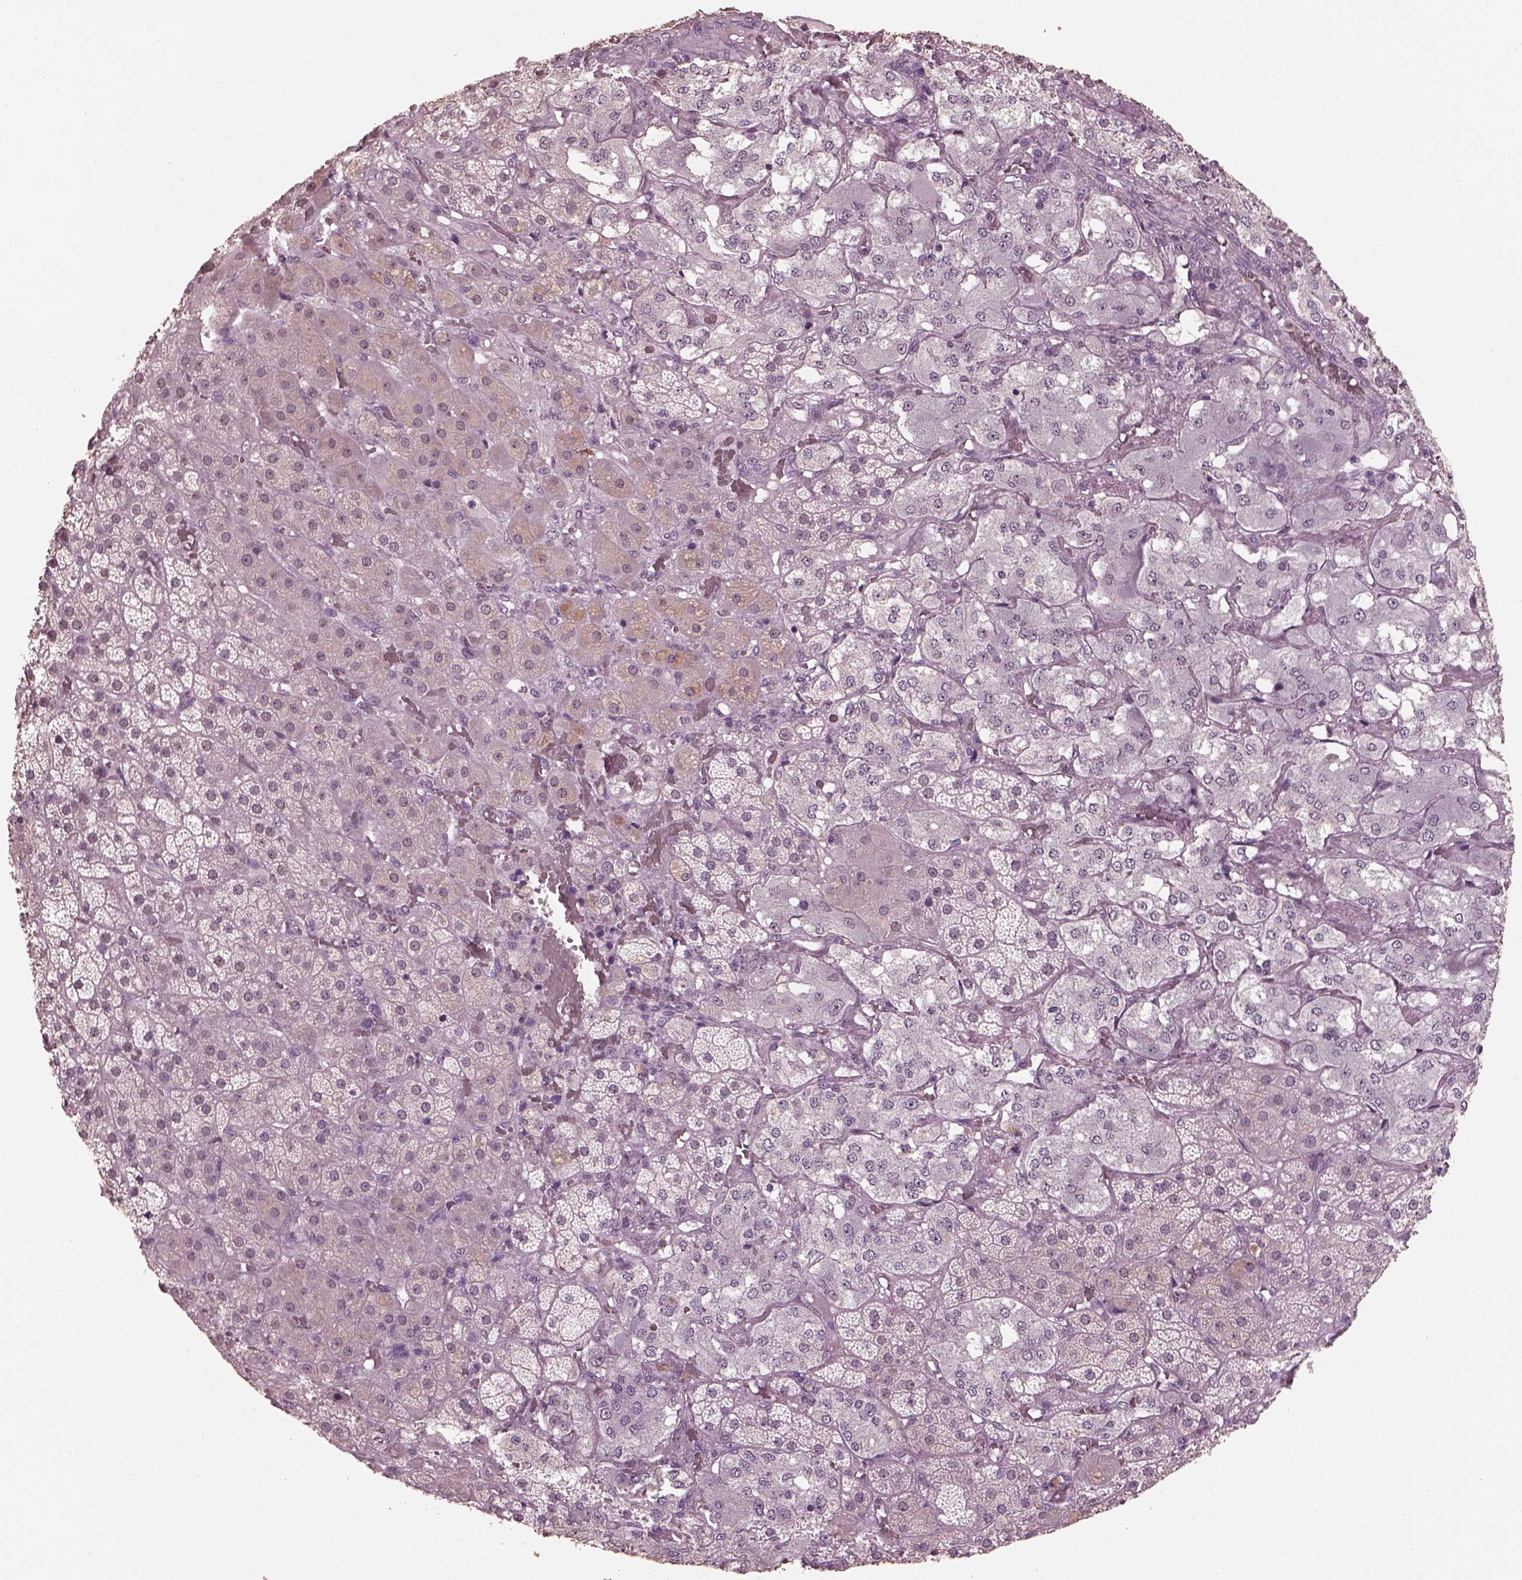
{"staining": {"intensity": "negative", "quantity": "none", "location": "none"}, "tissue": "adrenal gland", "cell_type": "Glandular cells", "image_type": "normal", "snomed": [{"axis": "morphology", "description": "Normal tissue, NOS"}, {"axis": "topography", "description": "Adrenal gland"}], "caption": "Immunohistochemical staining of benign human adrenal gland demonstrates no significant expression in glandular cells.", "gene": "TSKS", "patient": {"sex": "male", "age": 57}}